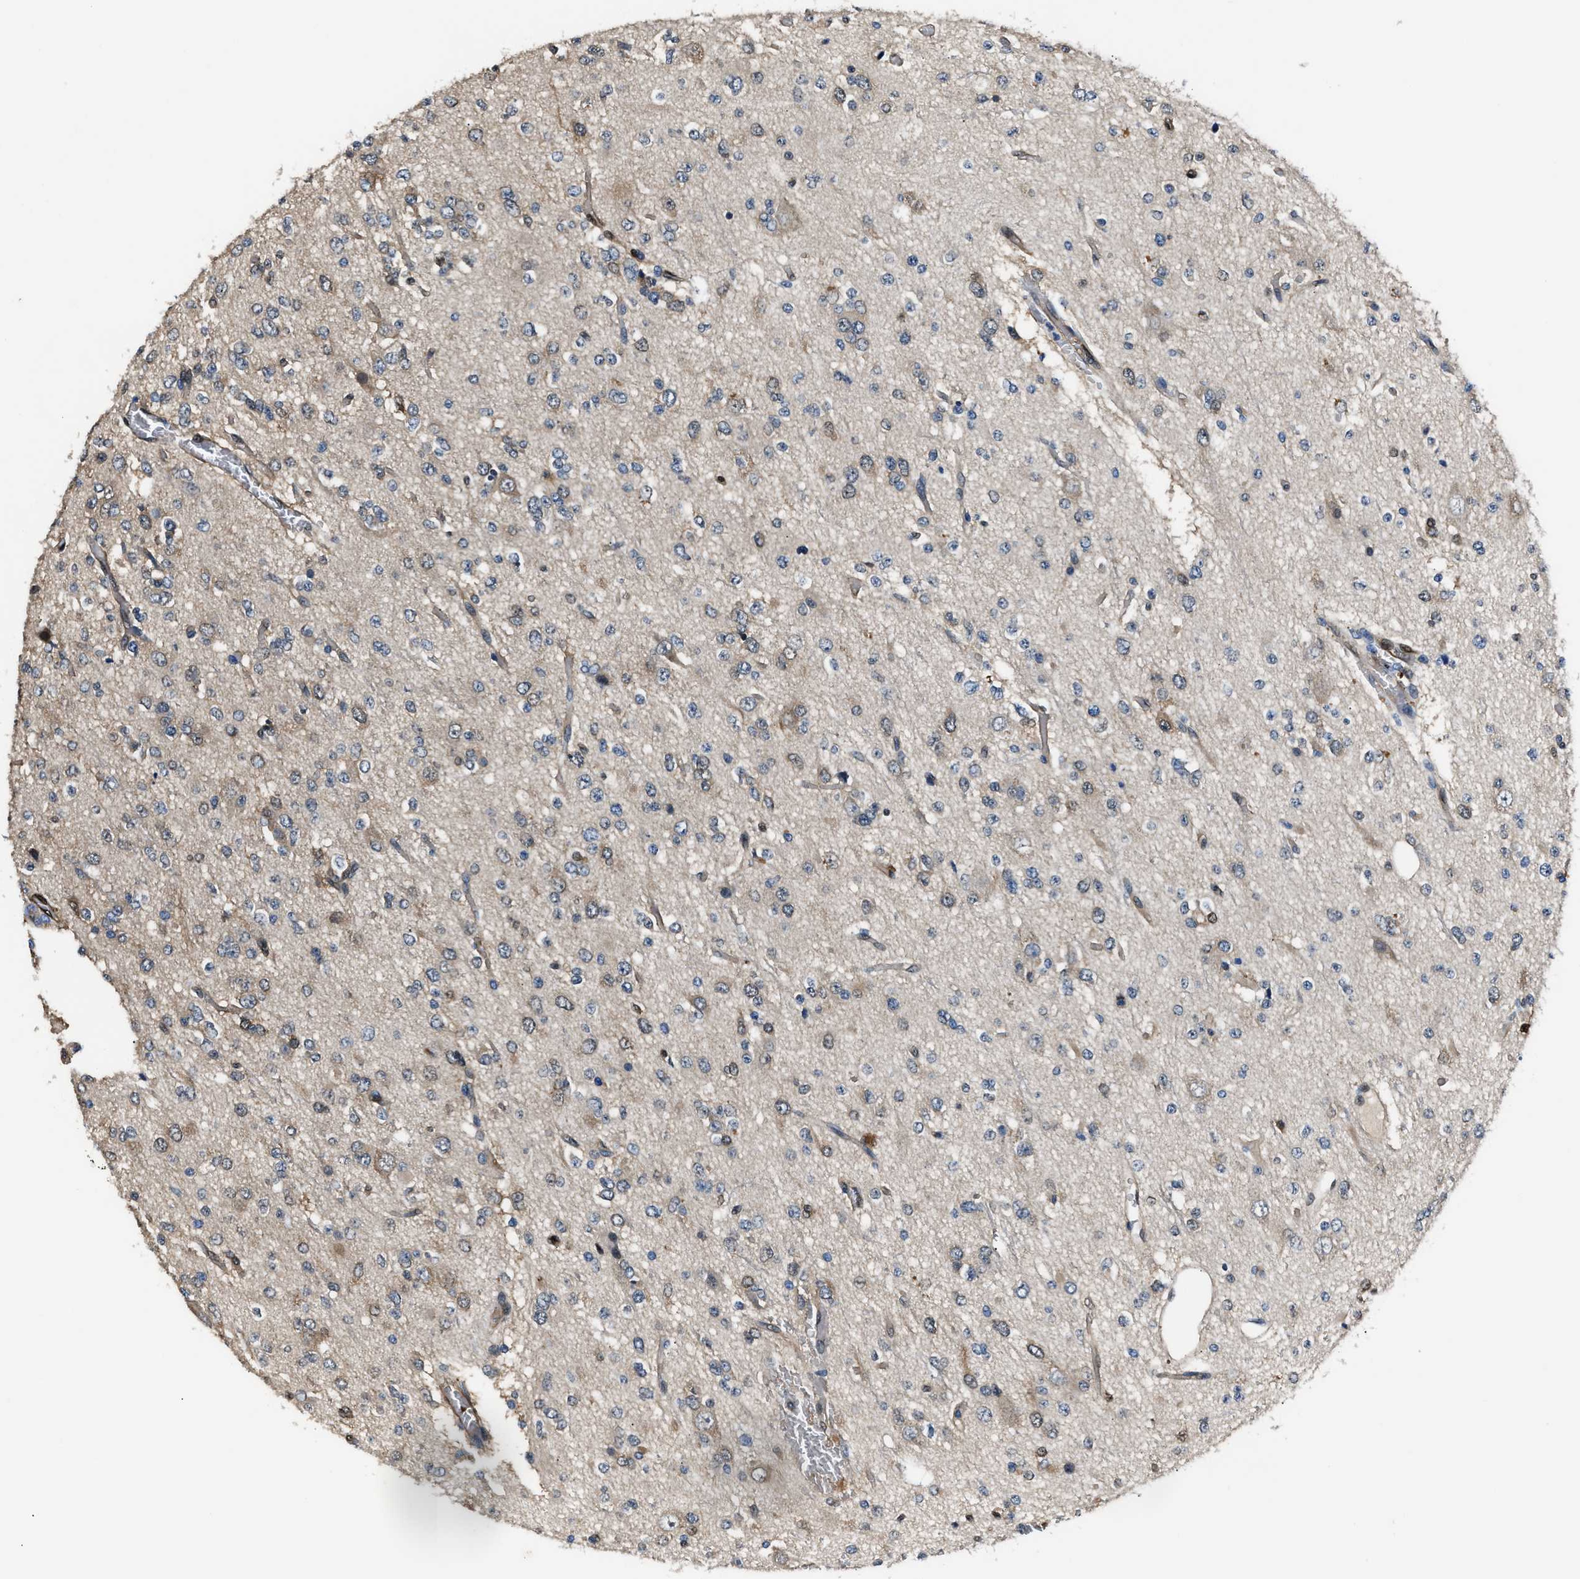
{"staining": {"intensity": "negative", "quantity": "none", "location": "none"}, "tissue": "glioma", "cell_type": "Tumor cells", "image_type": "cancer", "snomed": [{"axis": "morphology", "description": "Glioma, malignant, Low grade"}, {"axis": "topography", "description": "Brain"}], "caption": "Immunohistochemistry (IHC) of human malignant low-grade glioma reveals no staining in tumor cells.", "gene": "PPA1", "patient": {"sex": "male", "age": 38}}